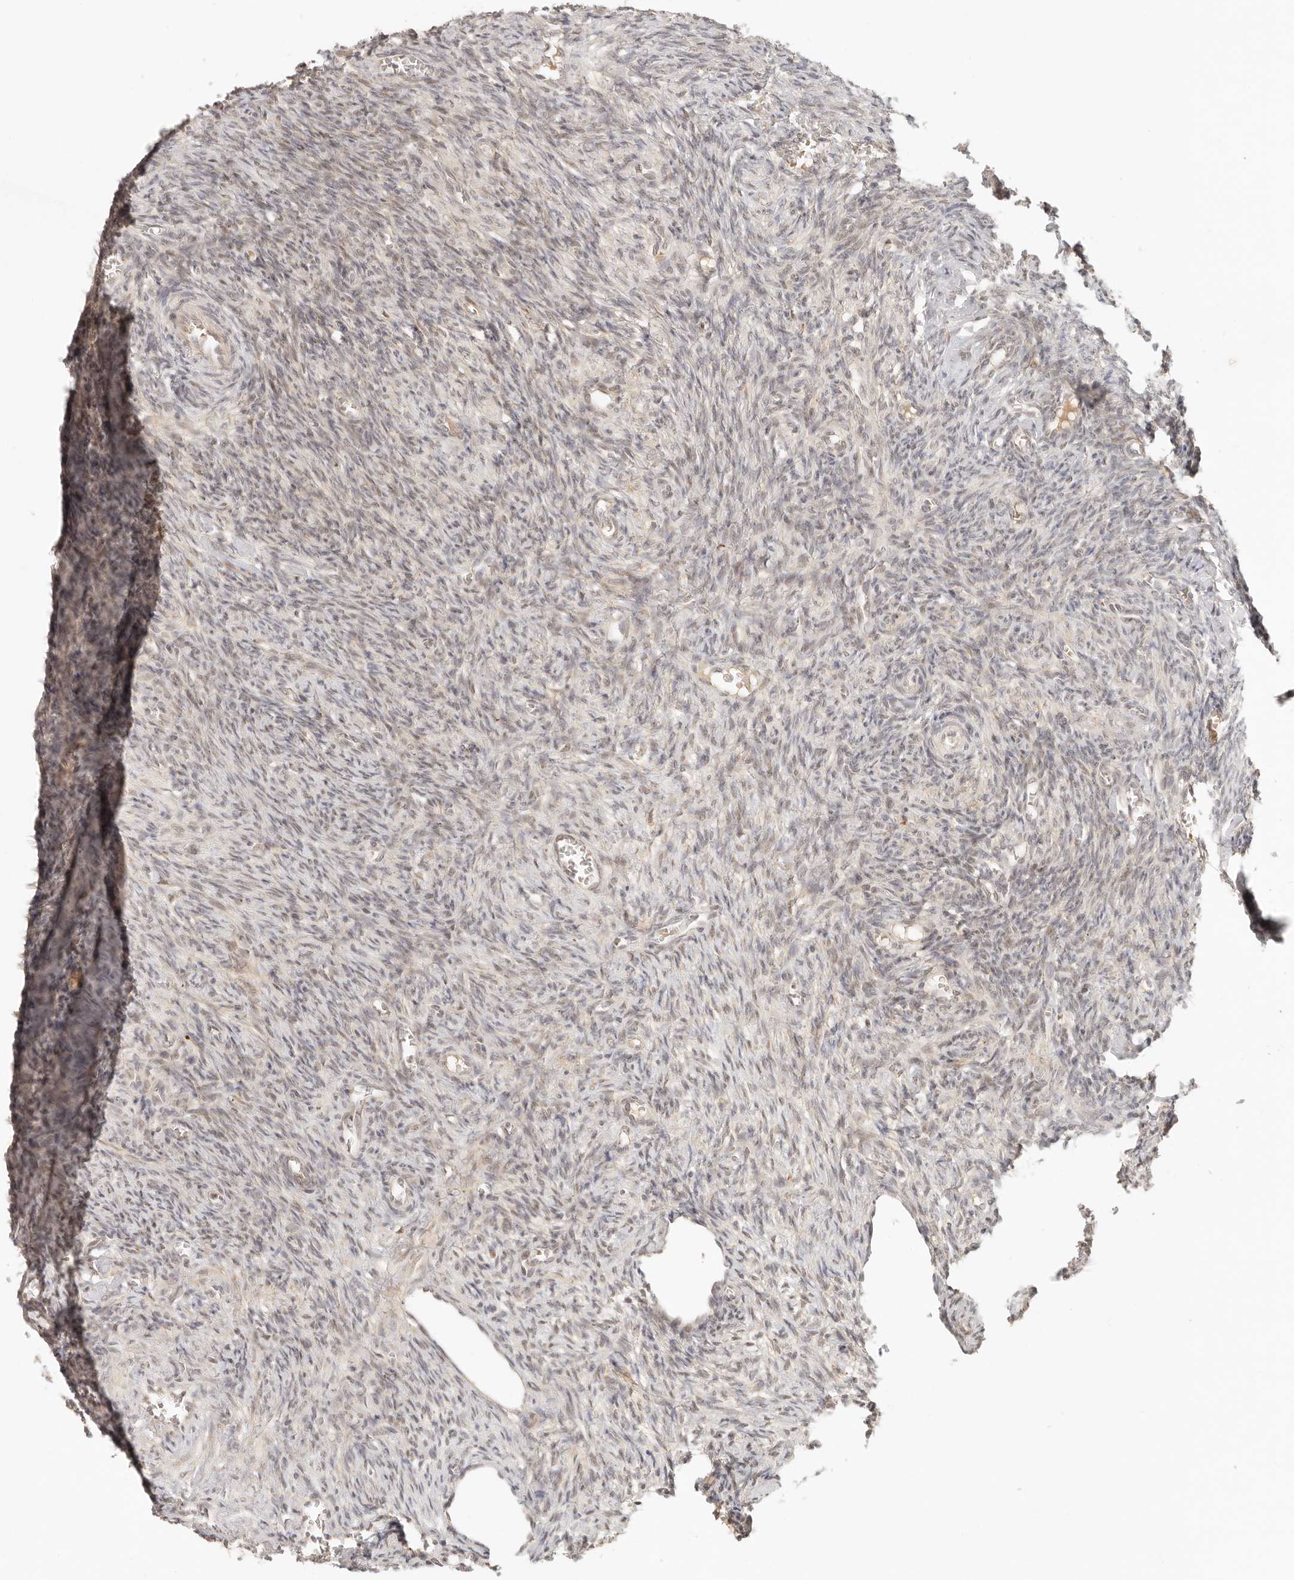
{"staining": {"intensity": "weak", "quantity": "25%-75%", "location": "cytoplasmic/membranous,nuclear"}, "tissue": "ovary", "cell_type": "Ovarian stroma cells", "image_type": "normal", "snomed": [{"axis": "morphology", "description": "Normal tissue, NOS"}, {"axis": "topography", "description": "Ovary"}], "caption": "This is an image of immunohistochemistry staining of benign ovary, which shows weak positivity in the cytoplasmic/membranous,nuclear of ovarian stroma cells.", "gene": "INTS11", "patient": {"sex": "female", "age": 27}}